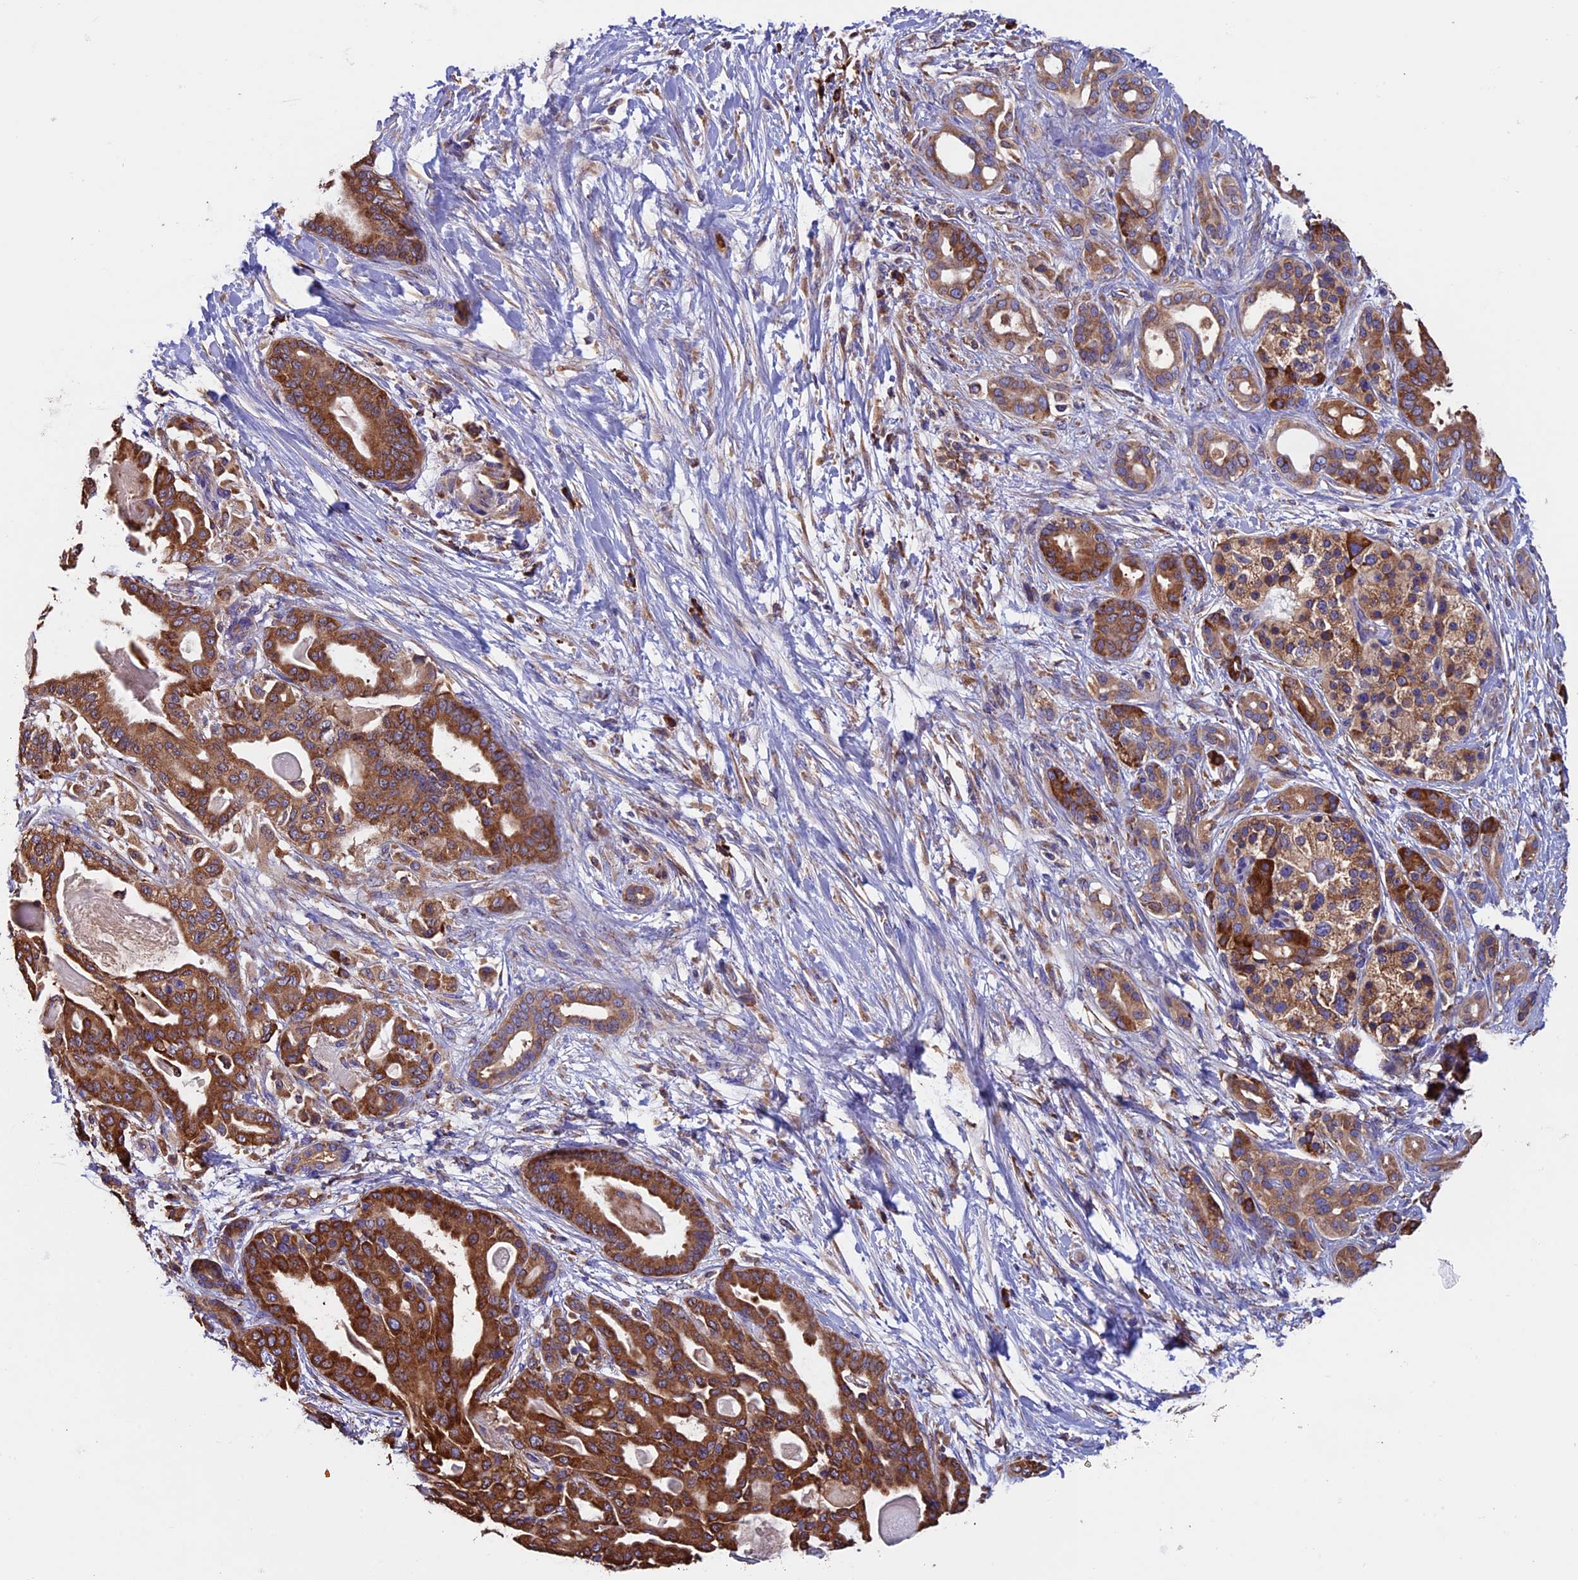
{"staining": {"intensity": "strong", "quantity": ">75%", "location": "cytoplasmic/membranous"}, "tissue": "pancreatic cancer", "cell_type": "Tumor cells", "image_type": "cancer", "snomed": [{"axis": "morphology", "description": "Adenocarcinoma, NOS"}, {"axis": "topography", "description": "Pancreas"}], "caption": "Immunohistochemical staining of adenocarcinoma (pancreatic) displays high levels of strong cytoplasmic/membranous protein staining in about >75% of tumor cells.", "gene": "BTBD3", "patient": {"sex": "male", "age": 63}}